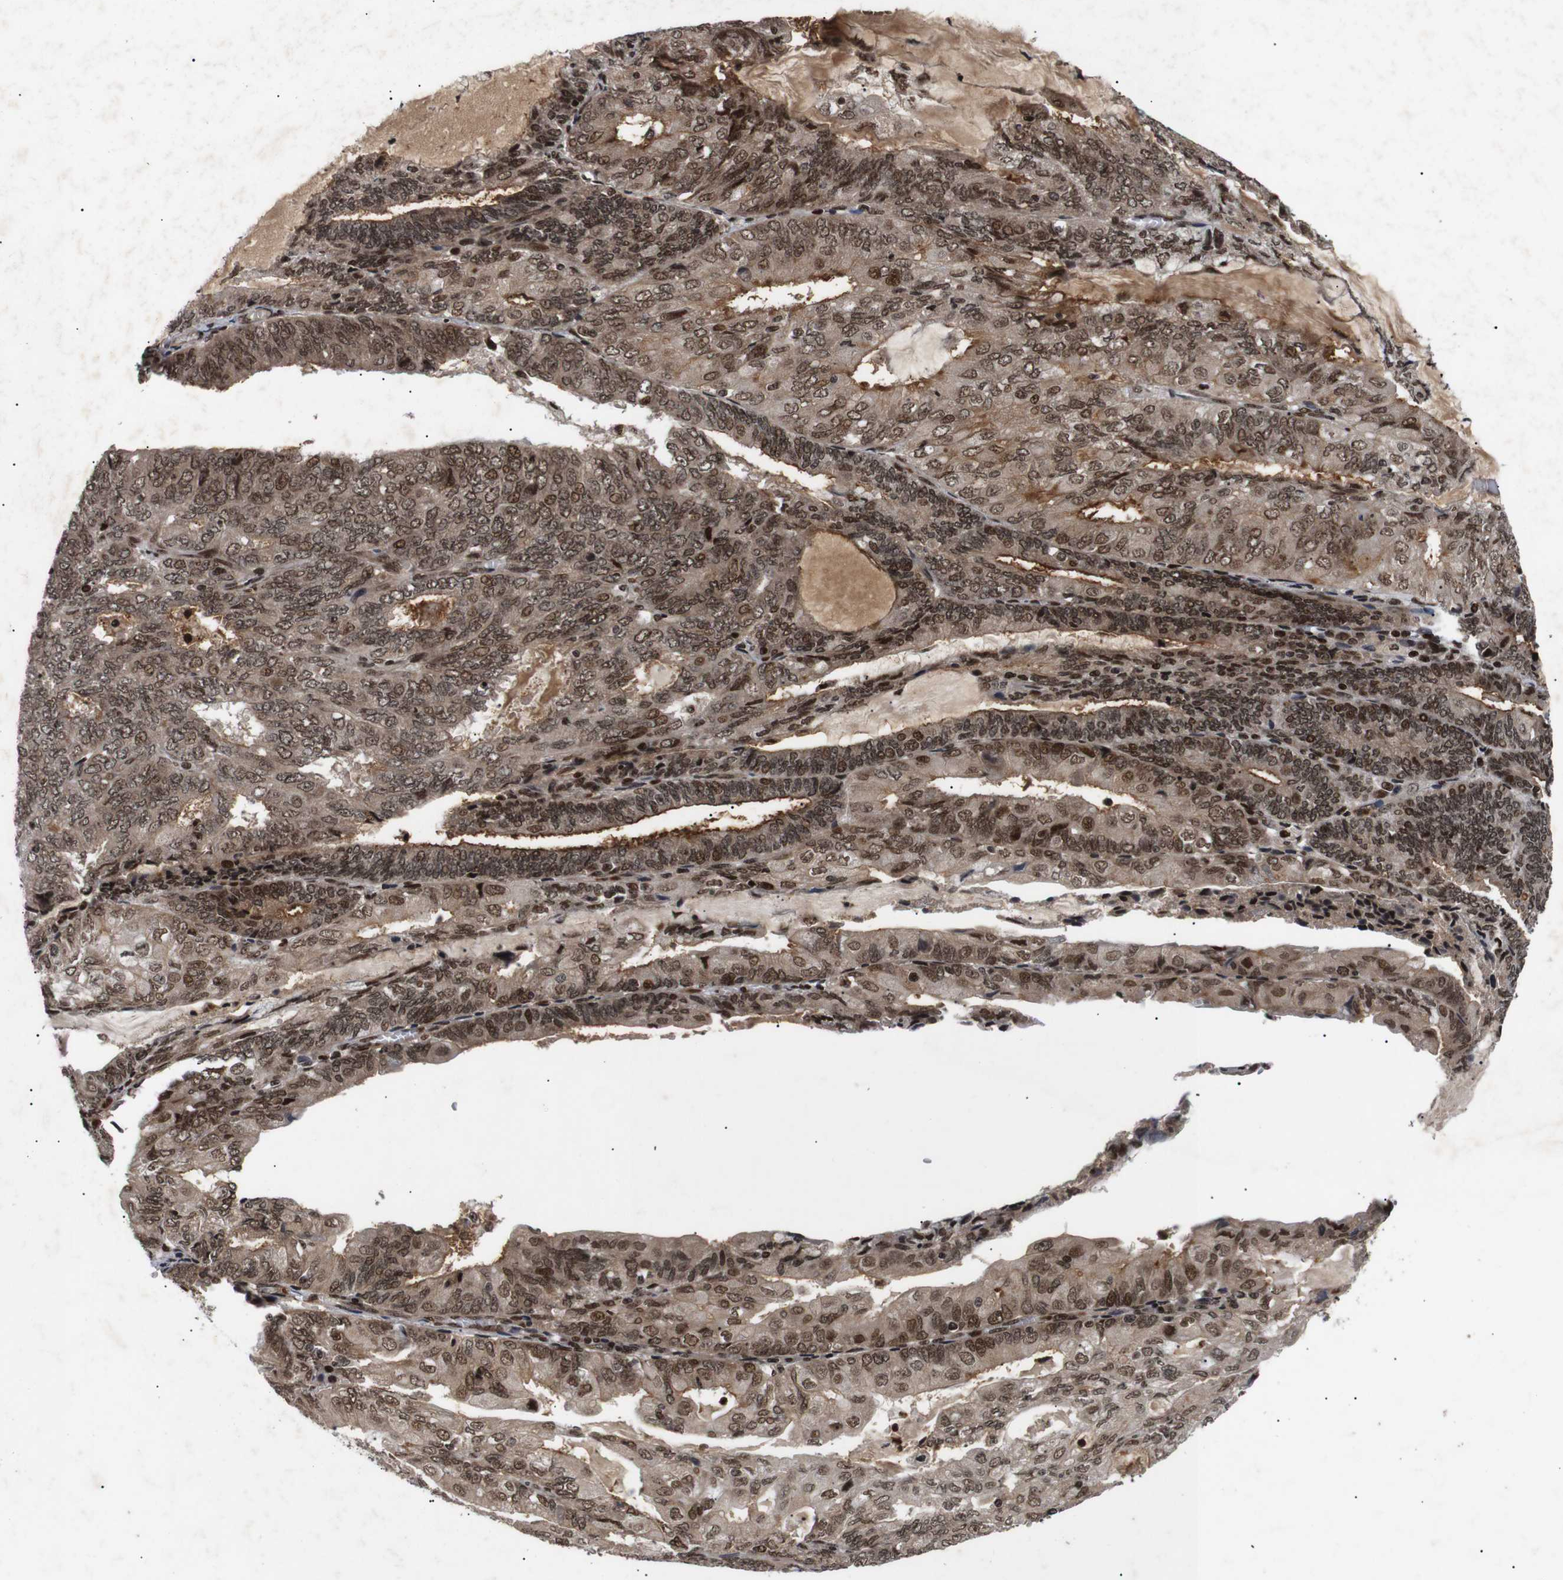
{"staining": {"intensity": "moderate", "quantity": ">75%", "location": "cytoplasmic/membranous,nuclear"}, "tissue": "endometrial cancer", "cell_type": "Tumor cells", "image_type": "cancer", "snomed": [{"axis": "morphology", "description": "Adenocarcinoma, NOS"}, {"axis": "topography", "description": "Endometrium"}], "caption": "Immunohistochemical staining of endometrial cancer (adenocarcinoma) reveals medium levels of moderate cytoplasmic/membranous and nuclear protein expression in approximately >75% of tumor cells.", "gene": "KIF23", "patient": {"sex": "female", "age": 81}}